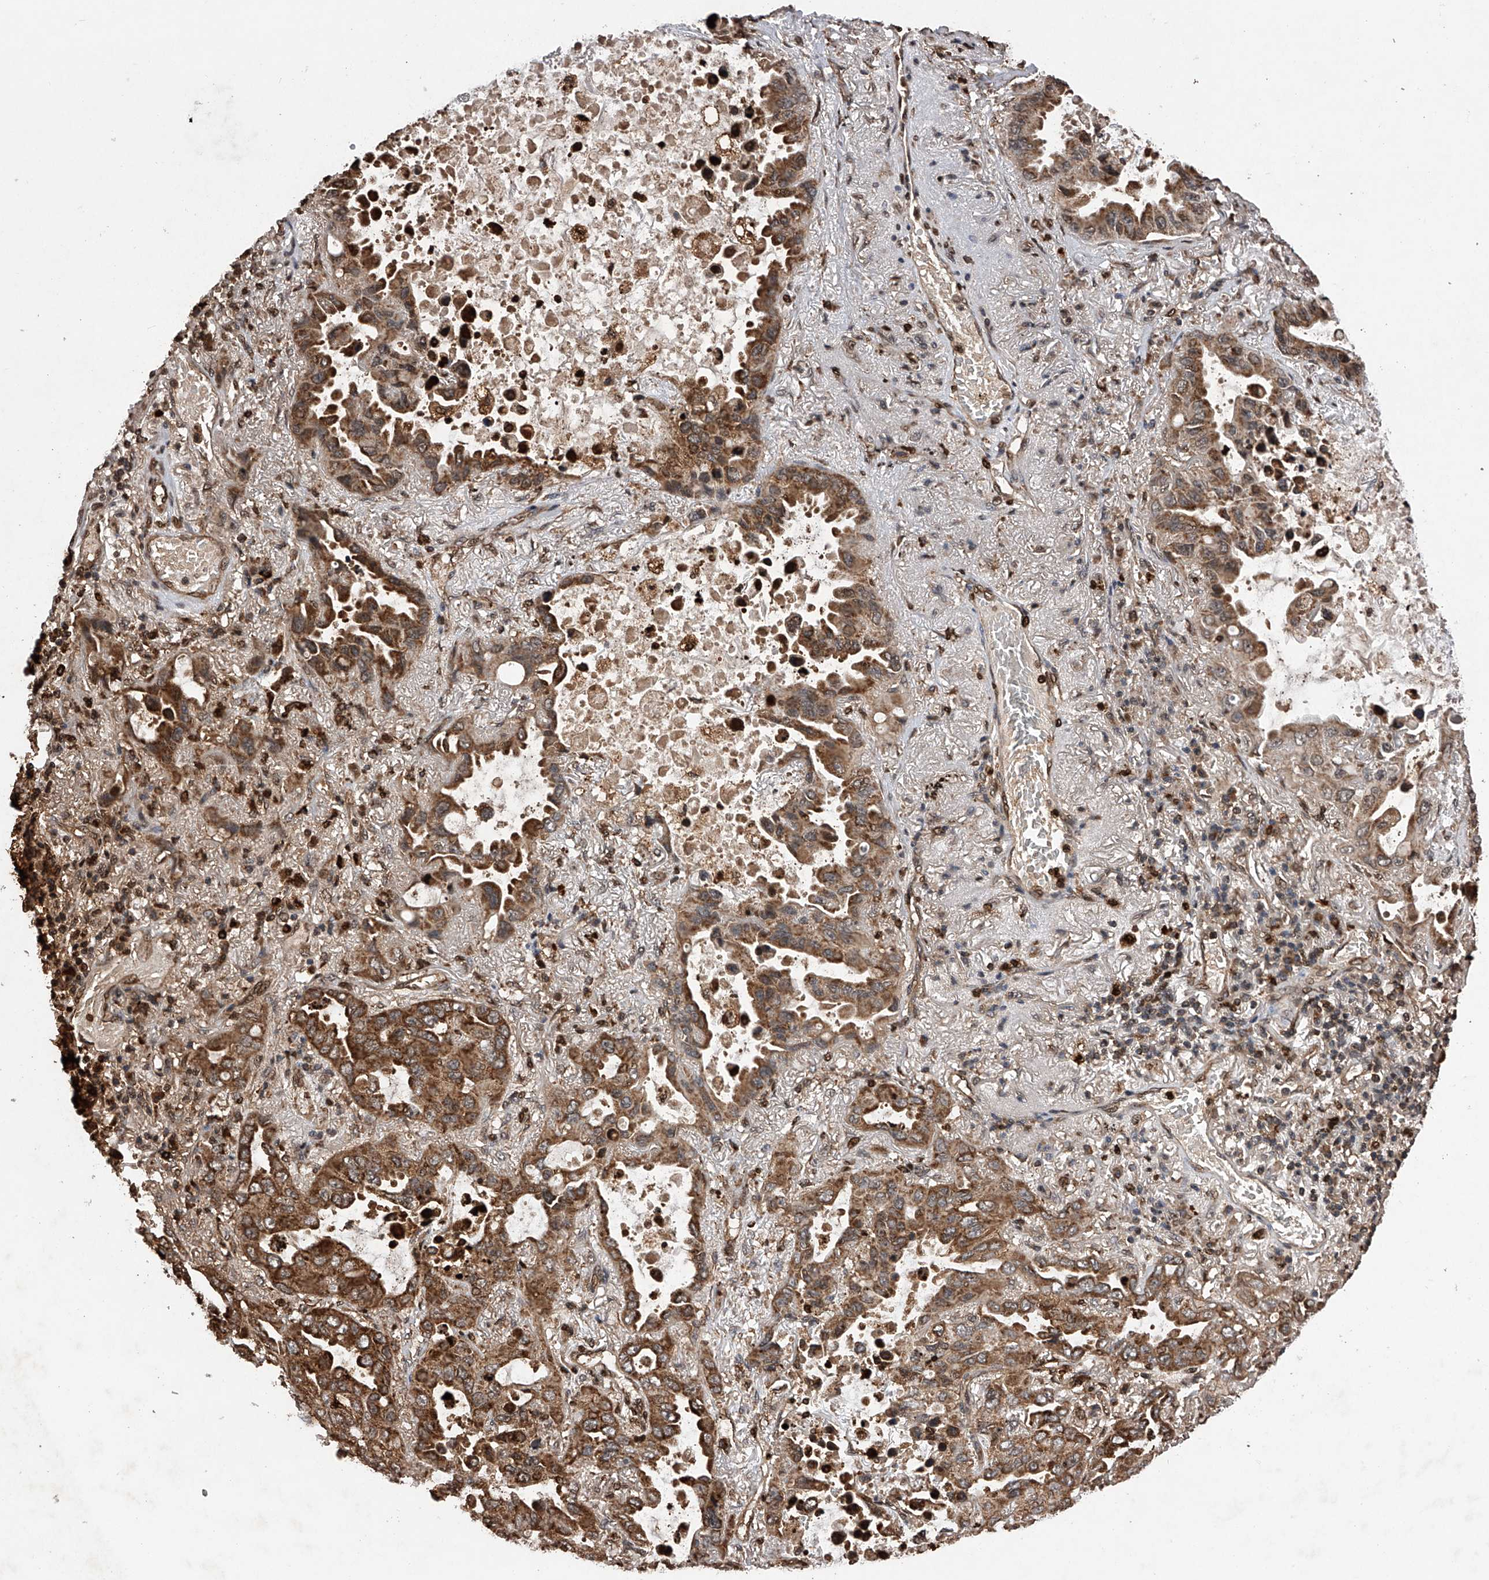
{"staining": {"intensity": "moderate", "quantity": ">75%", "location": "cytoplasmic/membranous"}, "tissue": "lung cancer", "cell_type": "Tumor cells", "image_type": "cancer", "snomed": [{"axis": "morphology", "description": "Adenocarcinoma, NOS"}, {"axis": "topography", "description": "Lung"}], "caption": "Adenocarcinoma (lung) stained with DAB (3,3'-diaminobenzidine) immunohistochemistry shows medium levels of moderate cytoplasmic/membranous expression in about >75% of tumor cells. Using DAB (3,3'-diaminobenzidine) (brown) and hematoxylin (blue) stains, captured at high magnification using brightfield microscopy.", "gene": "MAP3K11", "patient": {"sex": "male", "age": 64}}